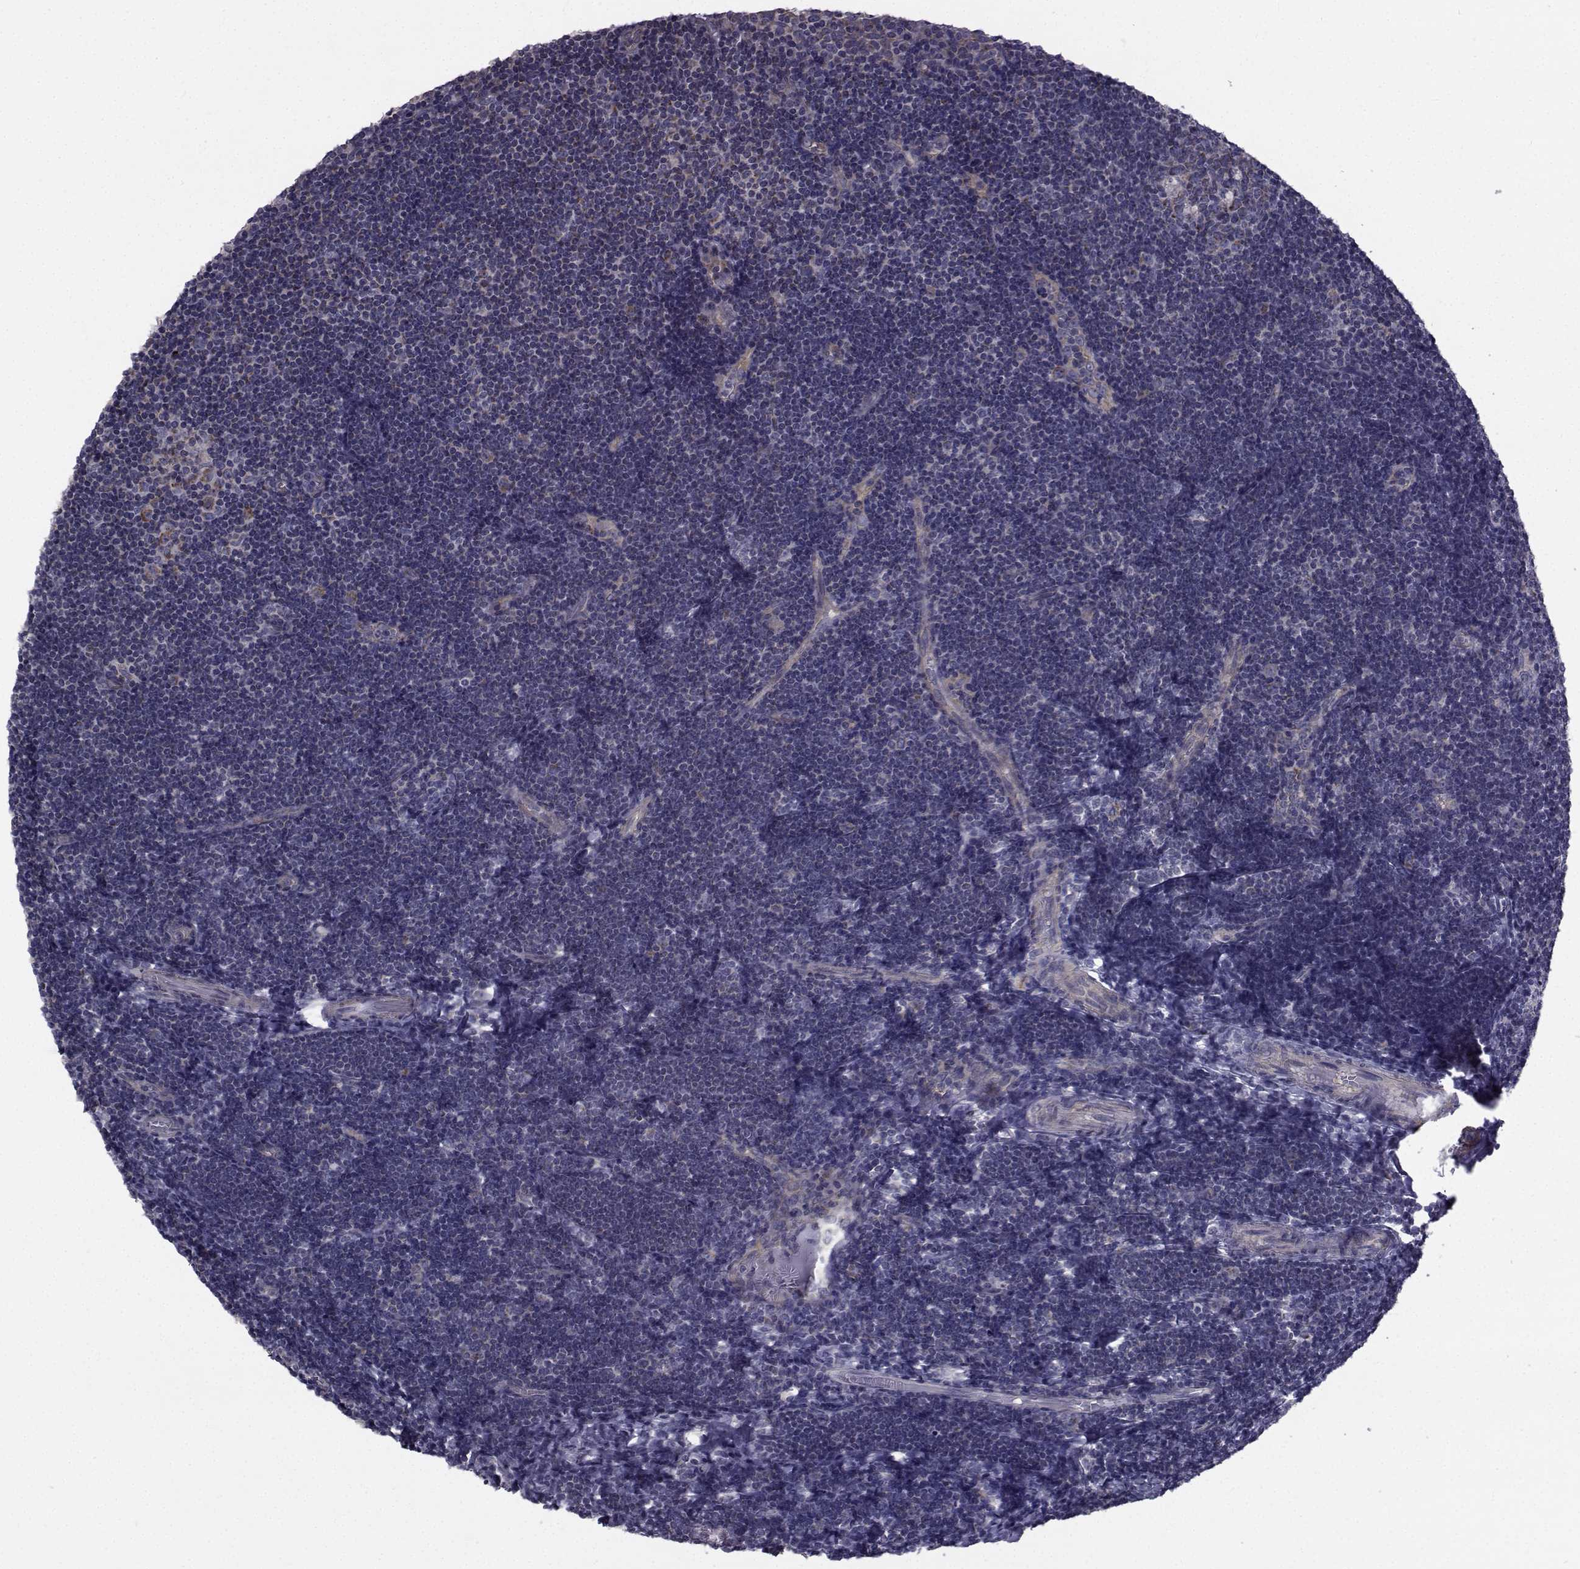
{"staining": {"intensity": "weak", "quantity": "<25%", "location": "cytoplasmic/membranous"}, "tissue": "tonsil", "cell_type": "Germinal center cells", "image_type": "normal", "snomed": [{"axis": "morphology", "description": "Normal tissue, NOS"}, {"axis": "topography", "description": "Tonsil"}], "caption": "Germinal center cells are negative for brown protein staining in normal tonsil. The staining was performed using DAB (3,3'-diaminobenzidine) to visualize the protein expression in brown, while the nuclei were stained in blue with hematoxylin (Magnification: 20x).", "gene": "CFAP74", "patient": {"sex": "female", "age": 13}}